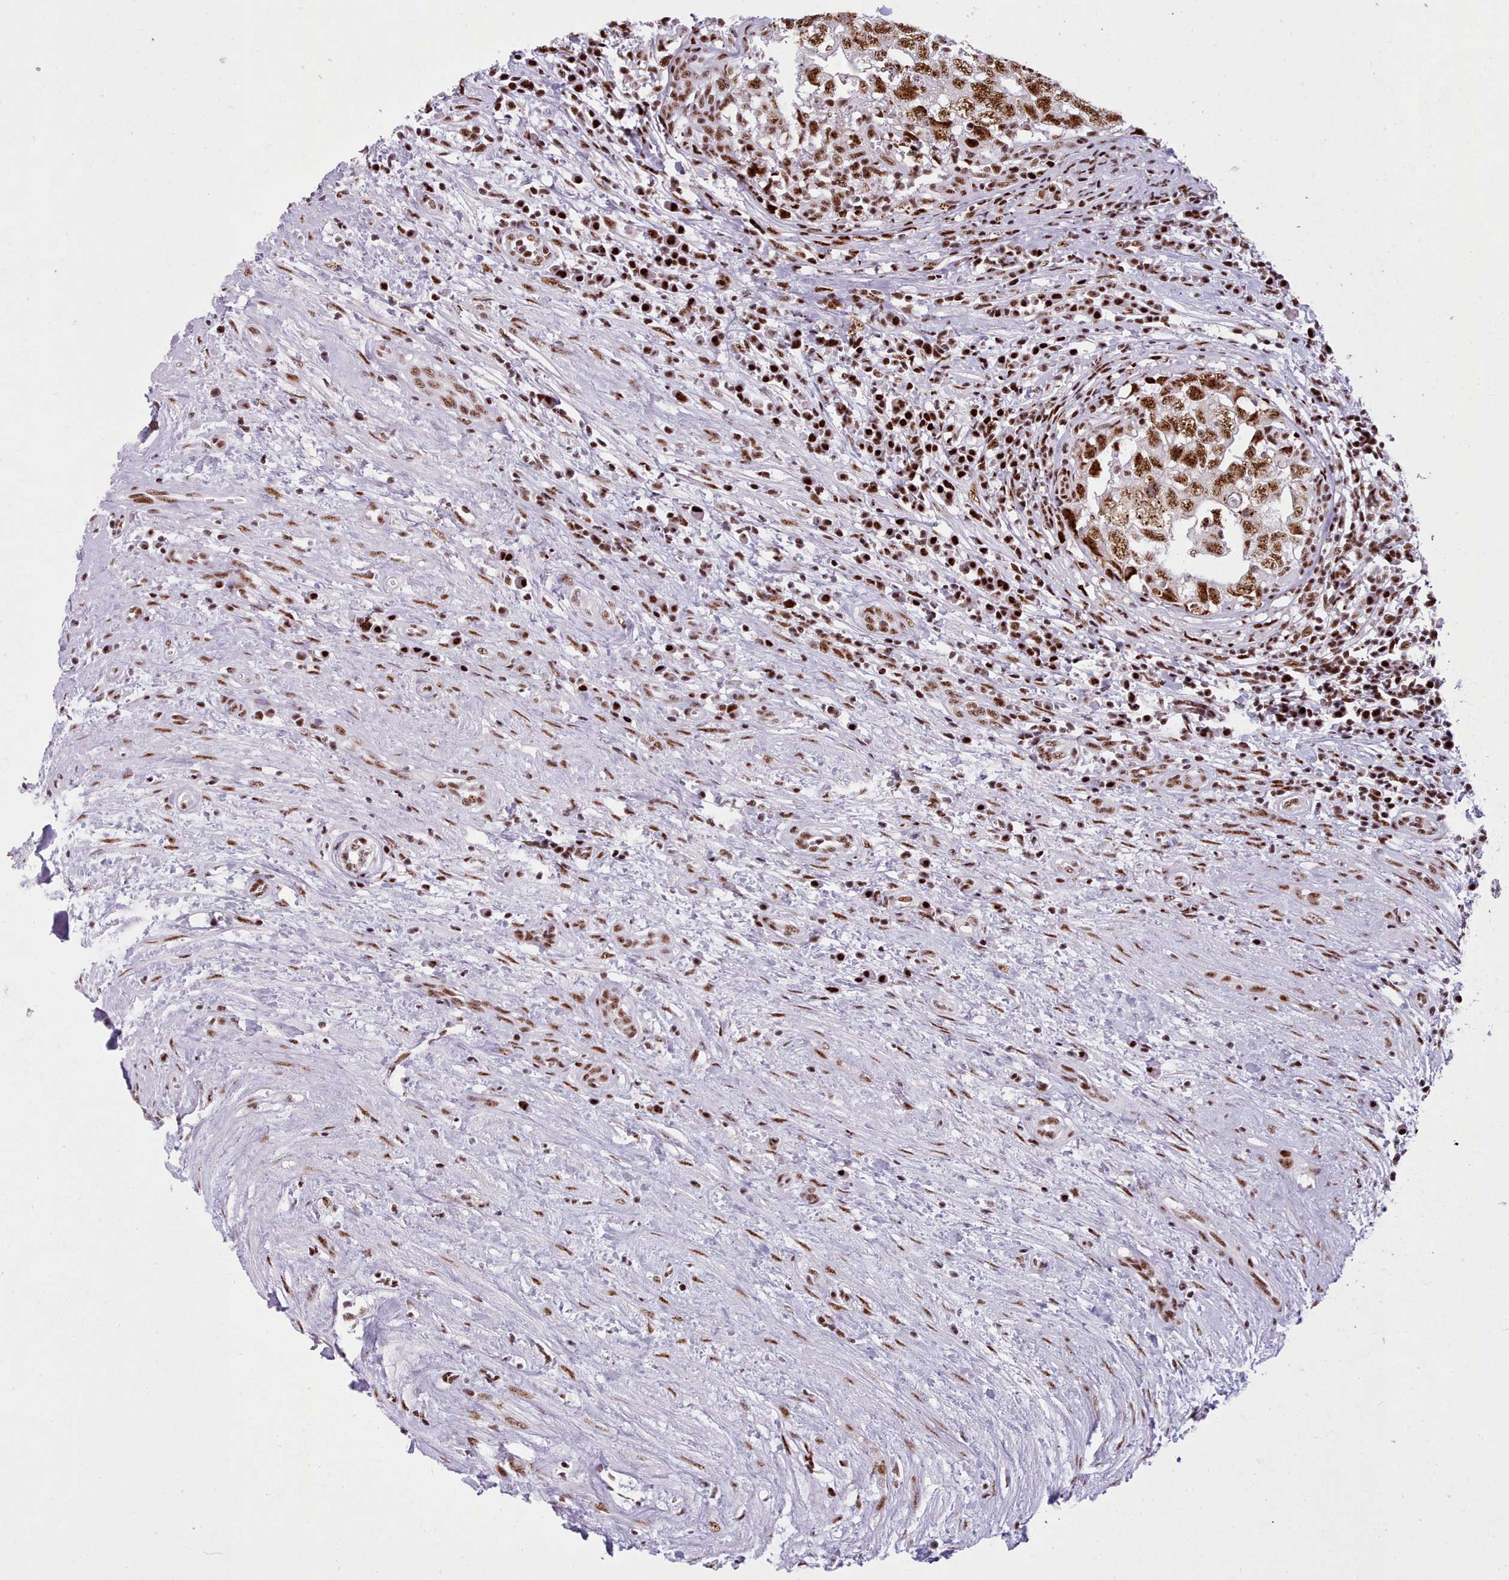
{"staining": {"intensity": "strong", "quantity": ">75%", "location": "nuclear"}, "tissue": "testis cancer", "cell_type": "Tumor cells", "image_type": "cancer", "snomed": [{"axis": "morphology", "description": "Seminoma, NOS"}, {"axis": "morphology", "description": "Carcinoma, Embryonal, NOS"}, {"axis": "topography", "description": "Testis"}], "caption": "The immunohistochemical stain highlights strong nuclear expression in tumor cells of testis embryonal carcinoma tissue.", "gene": "TMEM35B", "patient": {"sex": "male", "age": 29}}